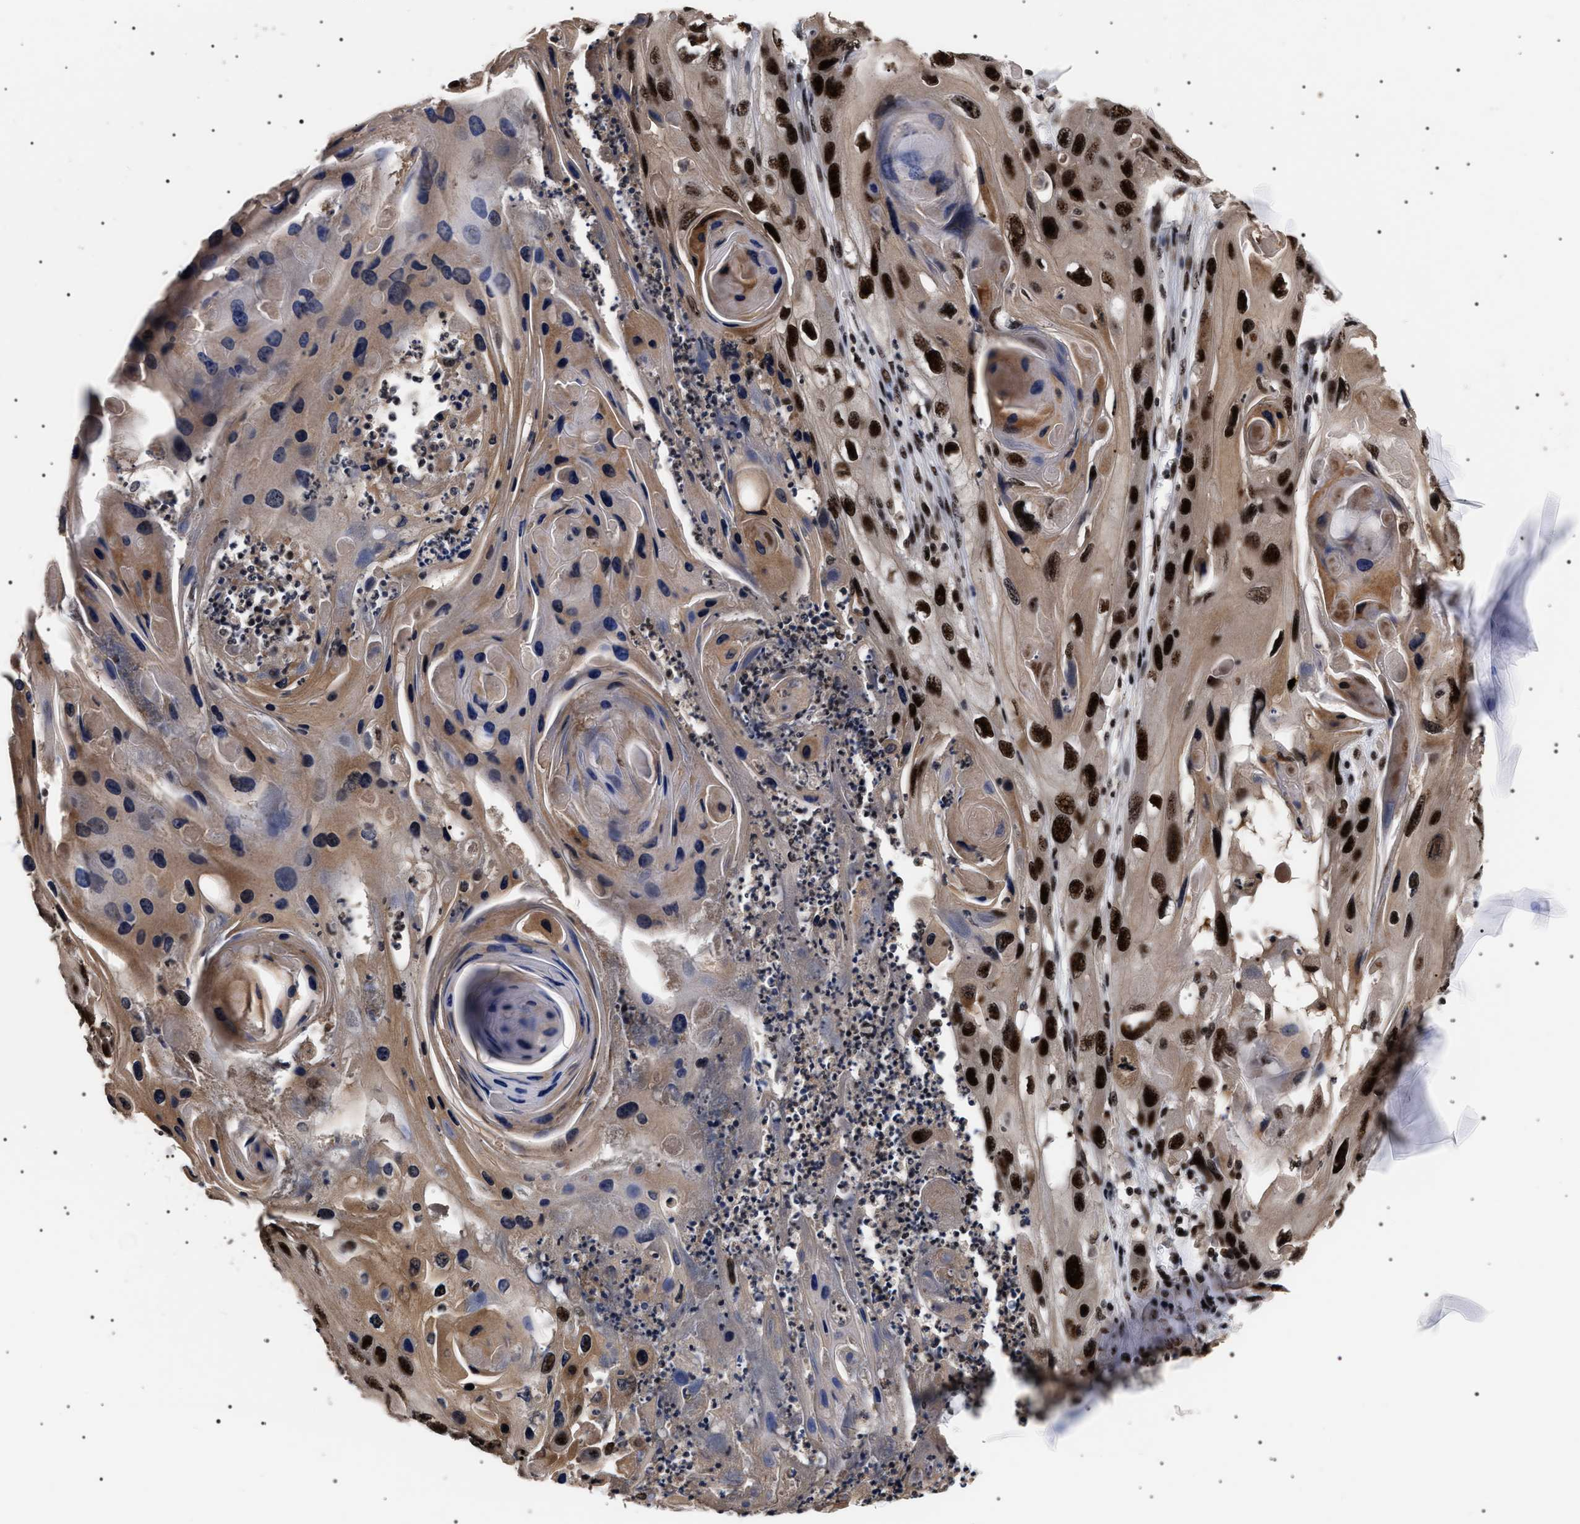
{"staining": {"intensity": "strong", "quantity": ">75%", "location": "nuclear"}, "tissue": "skin cancer", "cell_type": "Tumor cells", "image_type": "cancer", "snomed": [{"axis": "morphology", "description": "Squamous cell carcinoma, NOS"}, {"axis": "topography", "description": "Skin"}], "caption": "This is an image of immunohistochemistry (IHC) staining of skin cancer (squamous cell carcinoma), which shows strong positivity in the nuclear of tumor cells.", "gene": "CAAP1", "patient": {"sex": "male", "age": 55}}